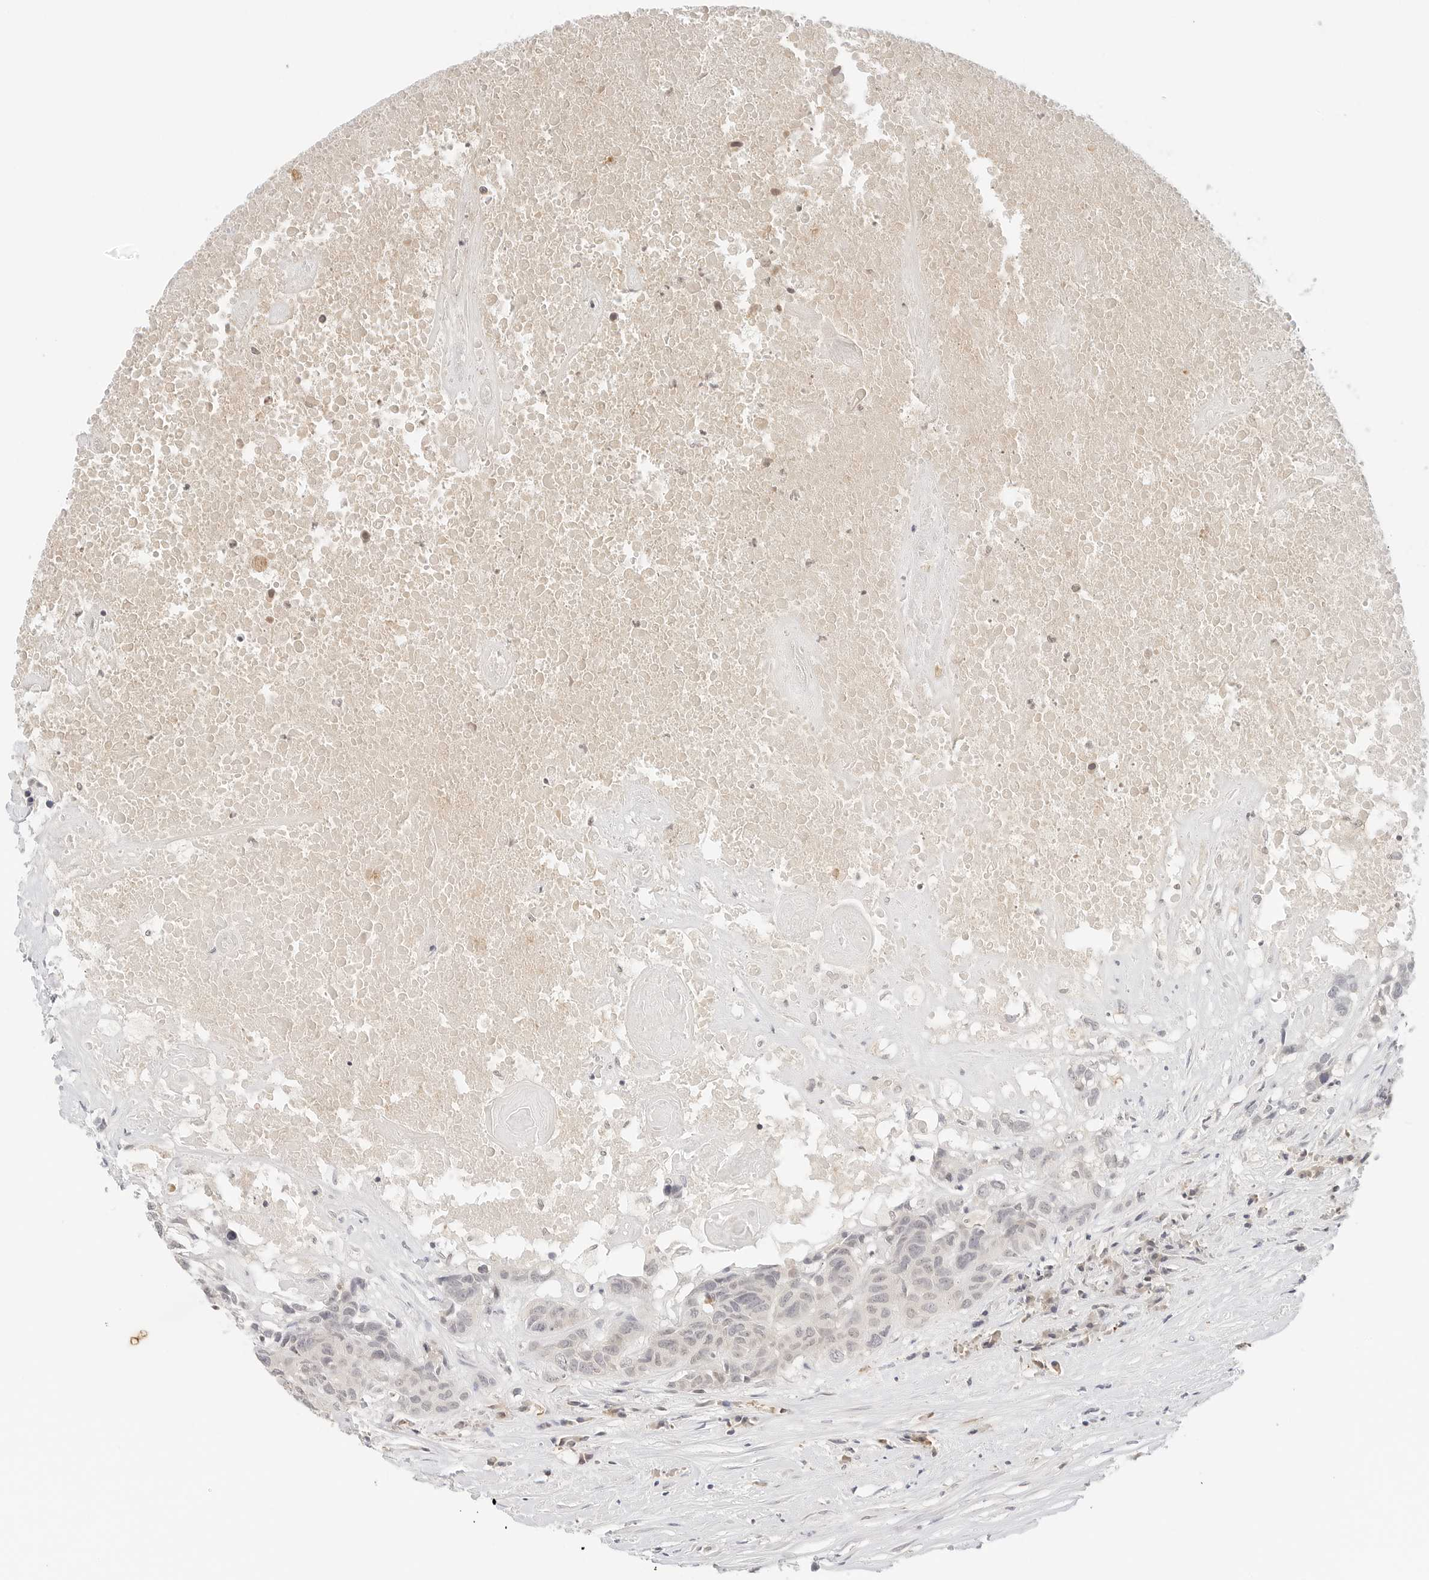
{"staining": {"intensity": "negative", "quantity": "none", "location": "none"}, "tissue": "head and neck cancer", "cell_type": "Tumor cells", "image_type": "cancer", "snomed": [{"axis": "morphology", "description": "Squamous cell carcinoma, NOS"}, {"axis": "topography", "description": "Head-Neck"}], "caption": "Tumor cells show no significant protein staining in head and neck cancer (squamous cell carcinoma).", "gene": "NEO1", "patient": {"sex": "male", "age": 66}}